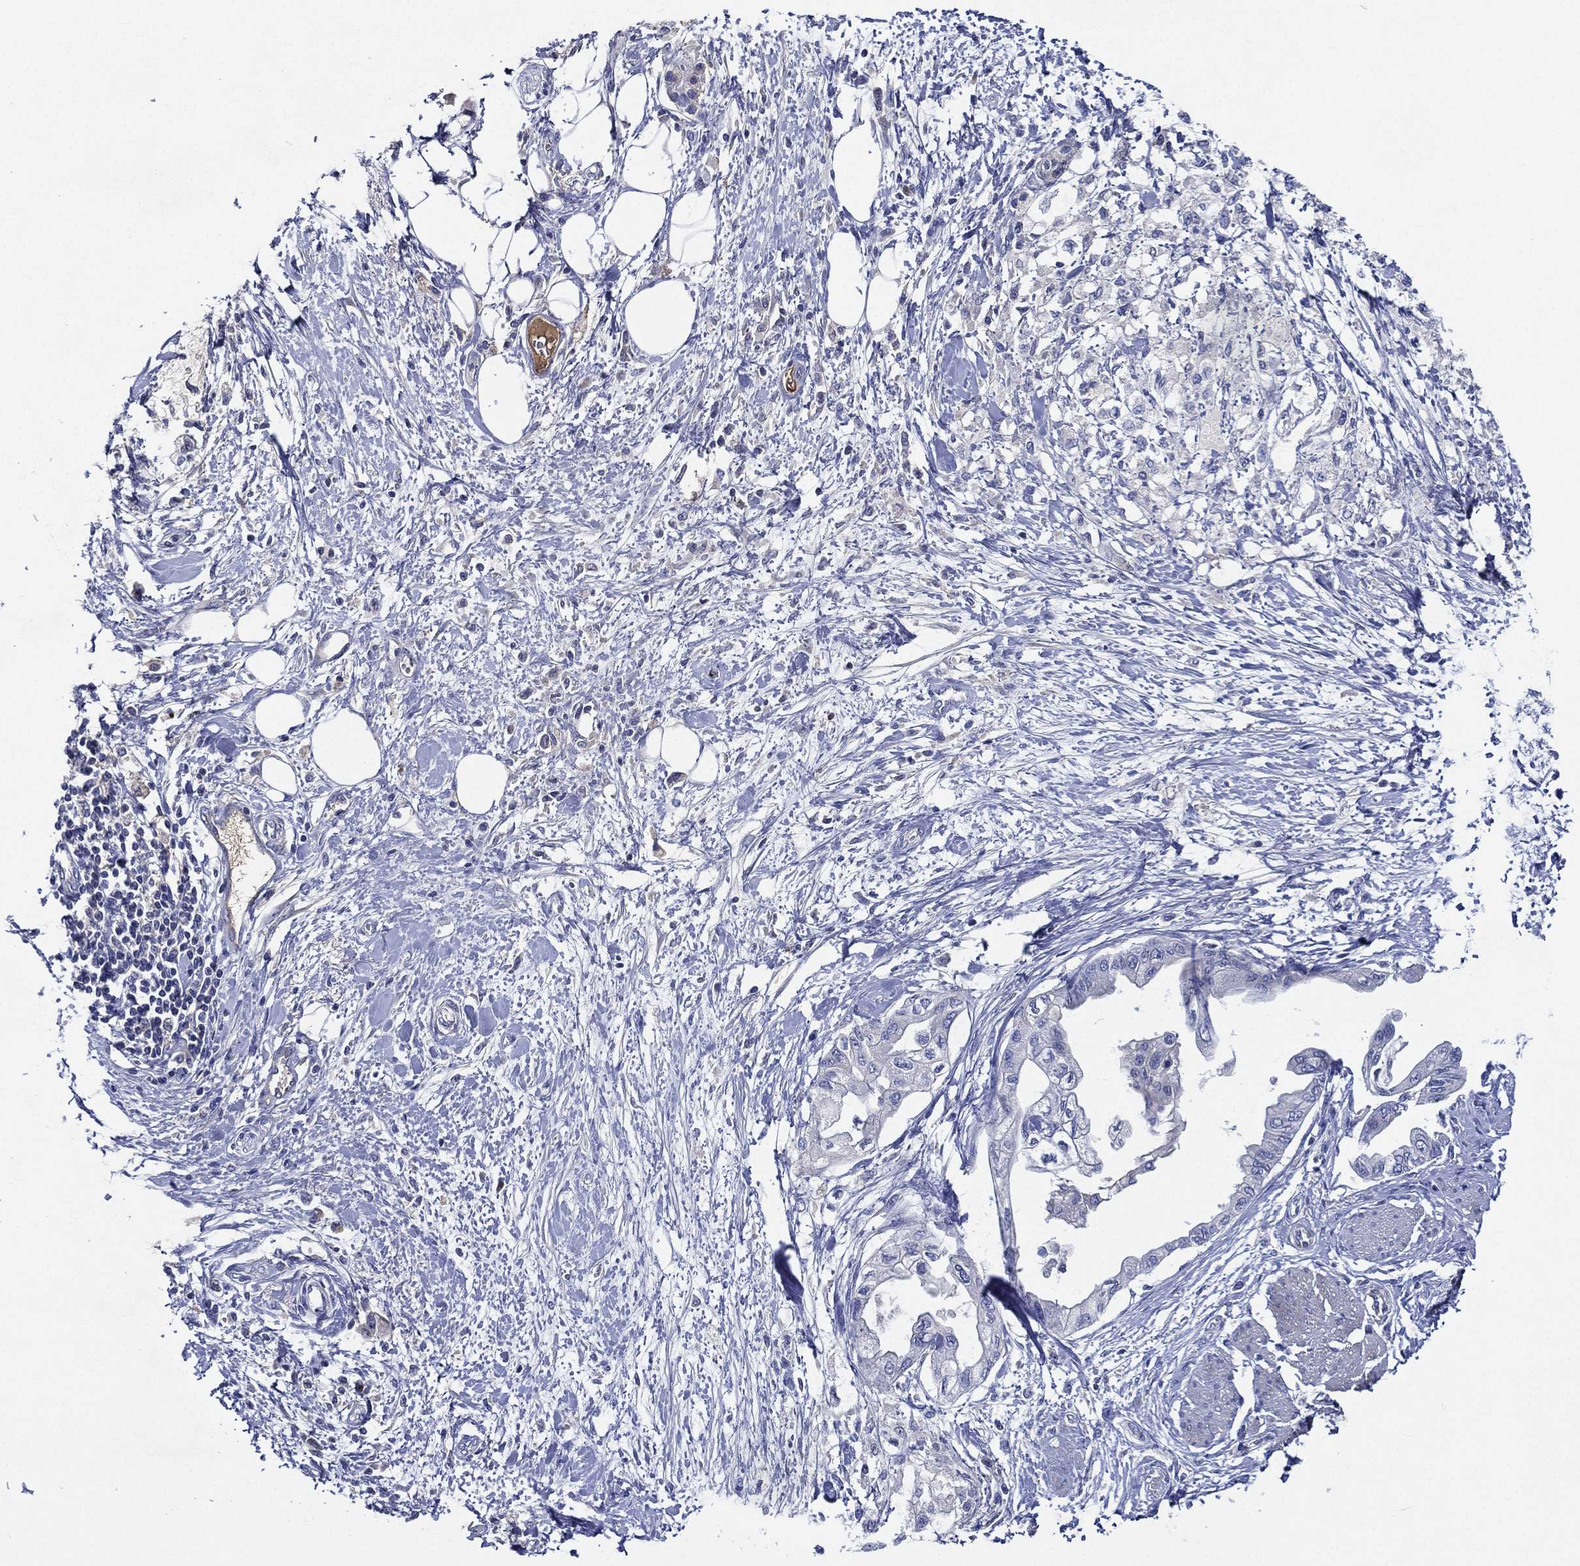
{"staining": {"intensity": "negative", "quantity": "none", "location": "none"}, "tissue": "pancreatic cancer", "cell_type": "Tumor cells", "image_type": "cancer", "snomed": [{"axis": "morphology", "description": "Normal tissue, NOS"}, {"axis": "morphology", "description": "Adenocarcinoma, NOS"}, {"axis": "topography", "description": "Pancreas"}, {"axis": "topography", "description": "Duodenum"}], "caption": "High magnification brightfield microscopy of pancreatic cancer stained with DAB (brown) and counterstained with hematoxylin (blue): tumor cells show no significant expression.", "gene": "TMPRSS11D", "patient": {"sex": "female", "age": 60}}